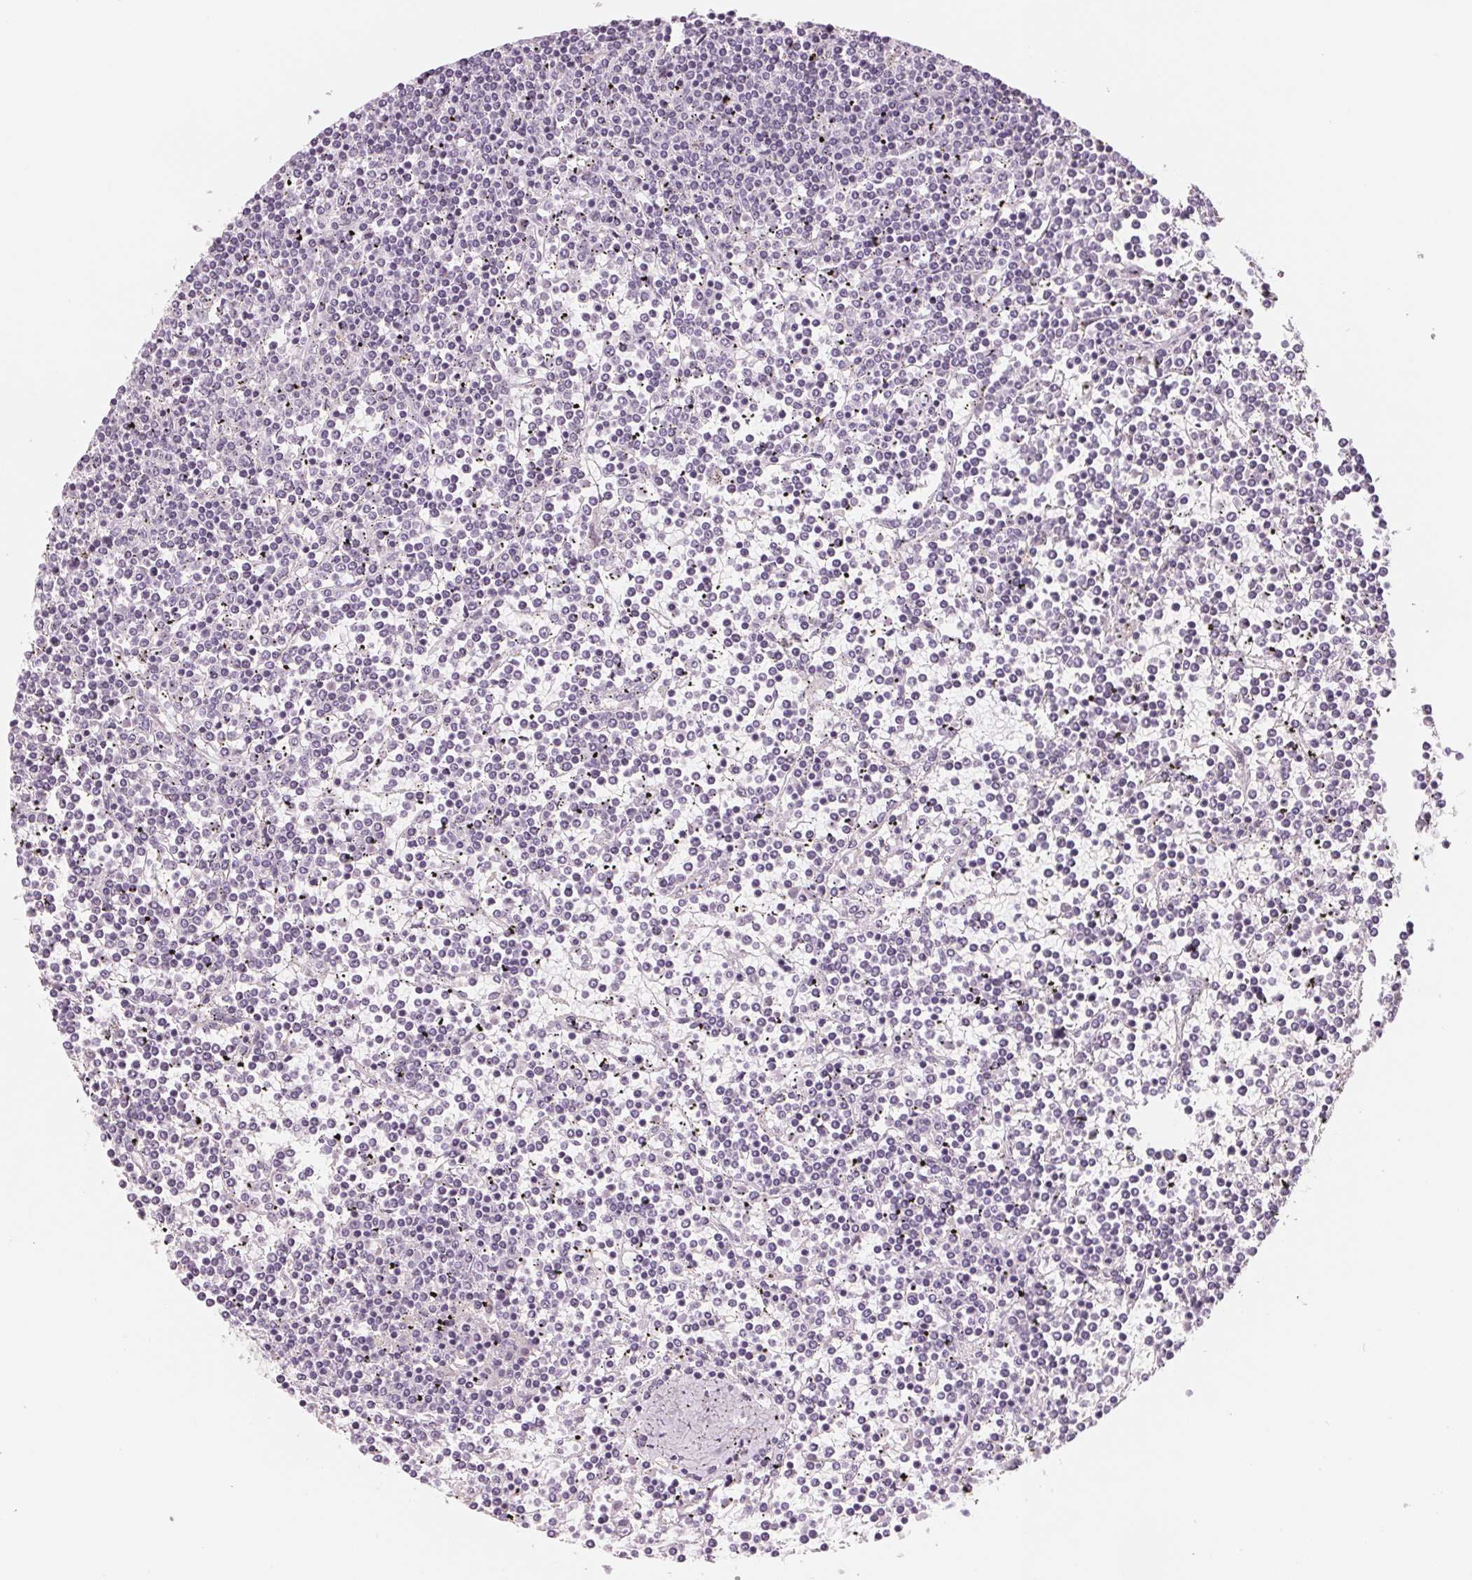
{"staining": {"intensity": "negative", "quantity": "none", "location": "none"}, "tissue": "lymphoma", "cell_type": "Tumor cells", "image_type": "cancer", "snomed": [{"axis": "morphology", "description": "Malignant lymphoma, non-Hodgkin's type, Low grade"}, {"axis": "topography", "description": "Spleen"}], "caption": "High power microscopy image of an immunohistochemistry (IHC) photomicrograph of lymphoma, revealing no significant staining in tumor cells.", "gene": "IL9R", "patient": {"sex": "female", "age": 19}}